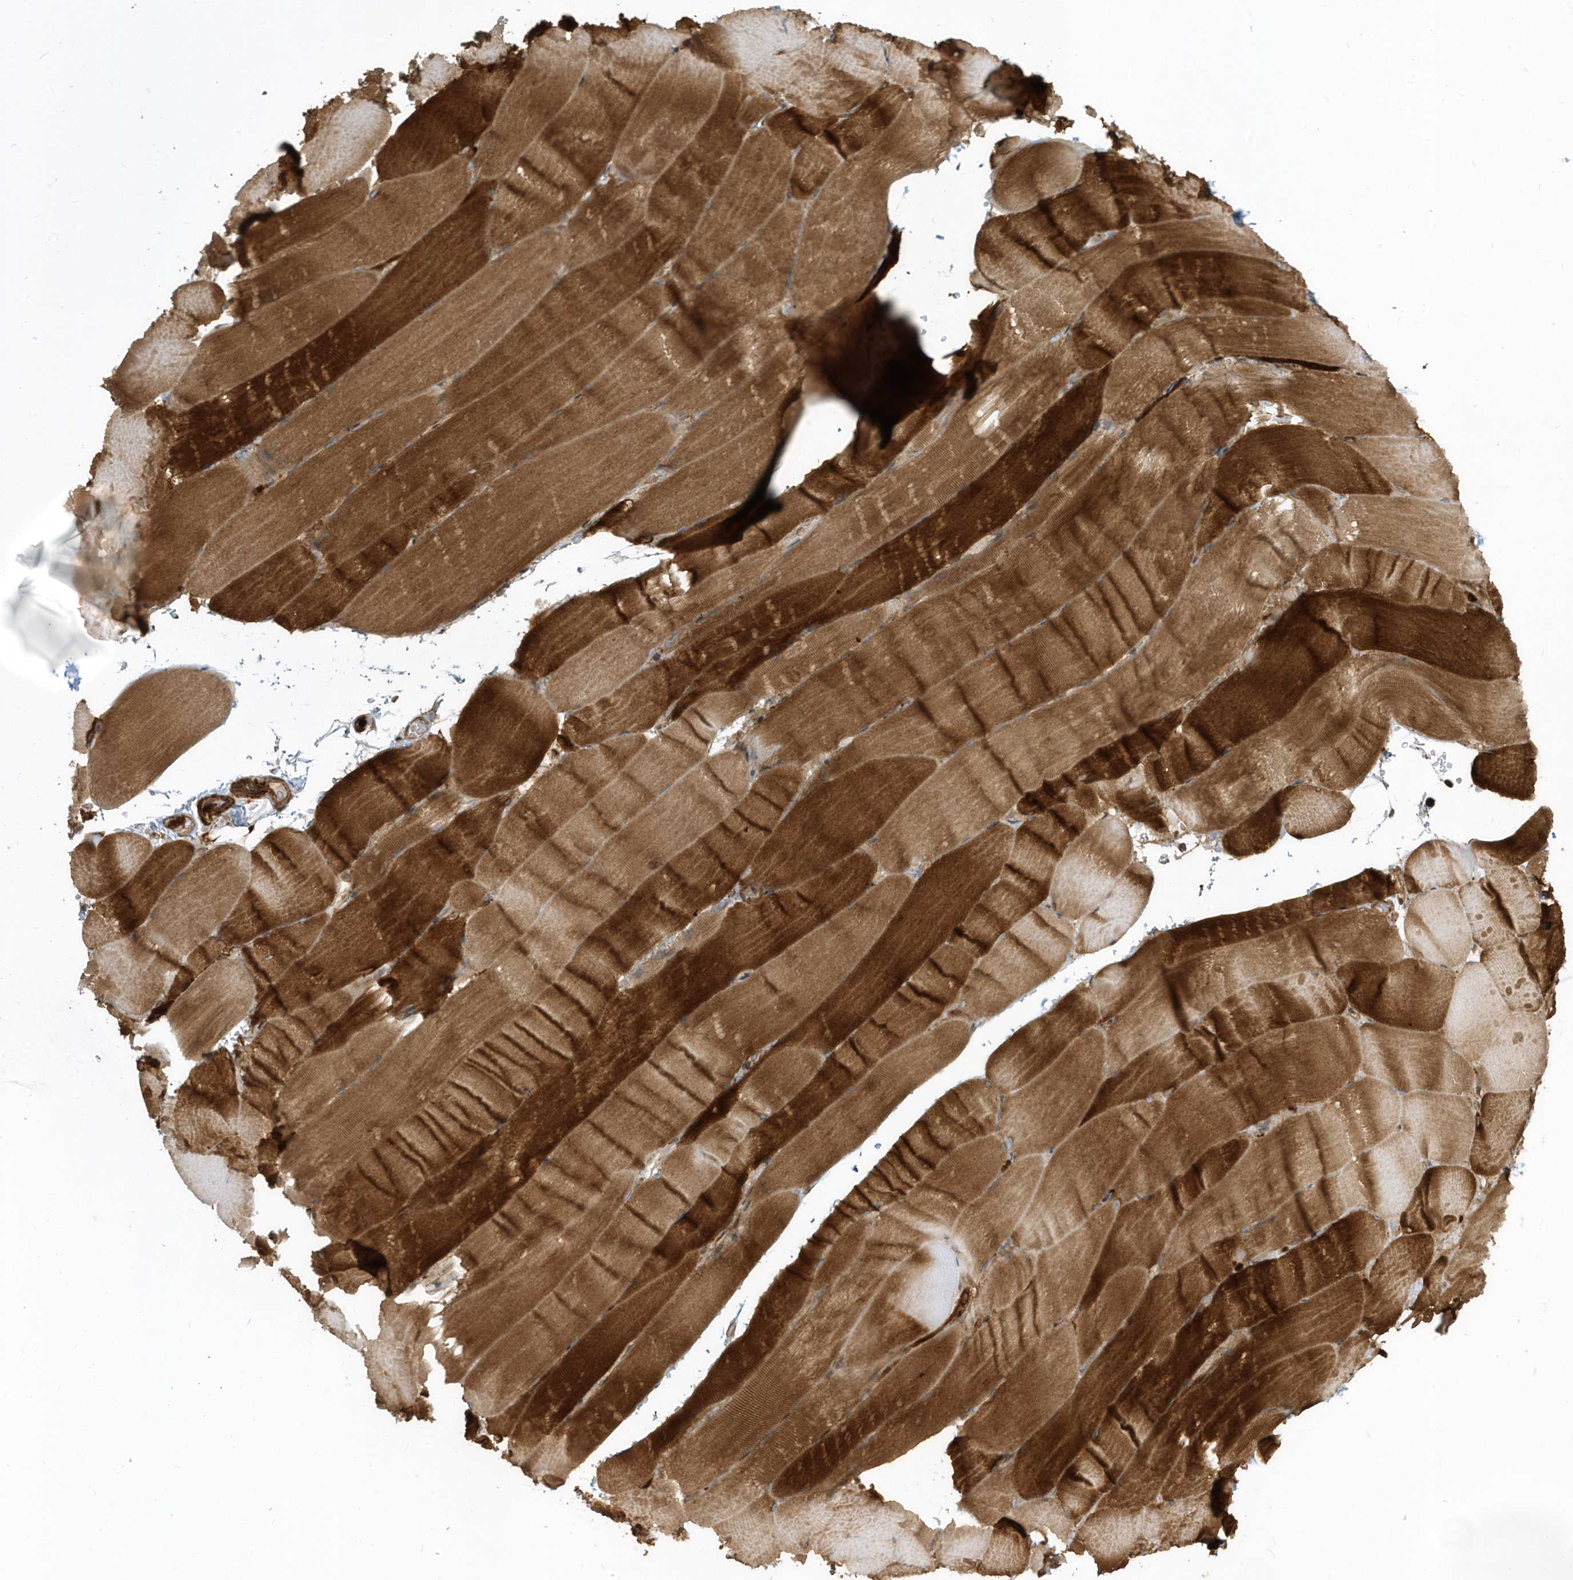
{"staining": {"intensity": "strong", "quantity": ">75%", "location": "cytoplasmic/membranous"}, "tissue": "skeletal muscle", "cell_type": "Myocytes", "image_type": "normal", "snomed": [{"axis": "morphology", "description": "Normal tissue, NOS"}, {"axis": "topography", "description": "Skeletal muscle"}, {"axis": "topography", "description": "Parathyroid gland"}], "caption": "Human skeletal muscle stained with a brown dye shows strong cytoplasmic/membranous positive expression in approximately >75% of myocytes.", "gene": "CLCN6", "patient": {"sex": "female", "age": 37}}